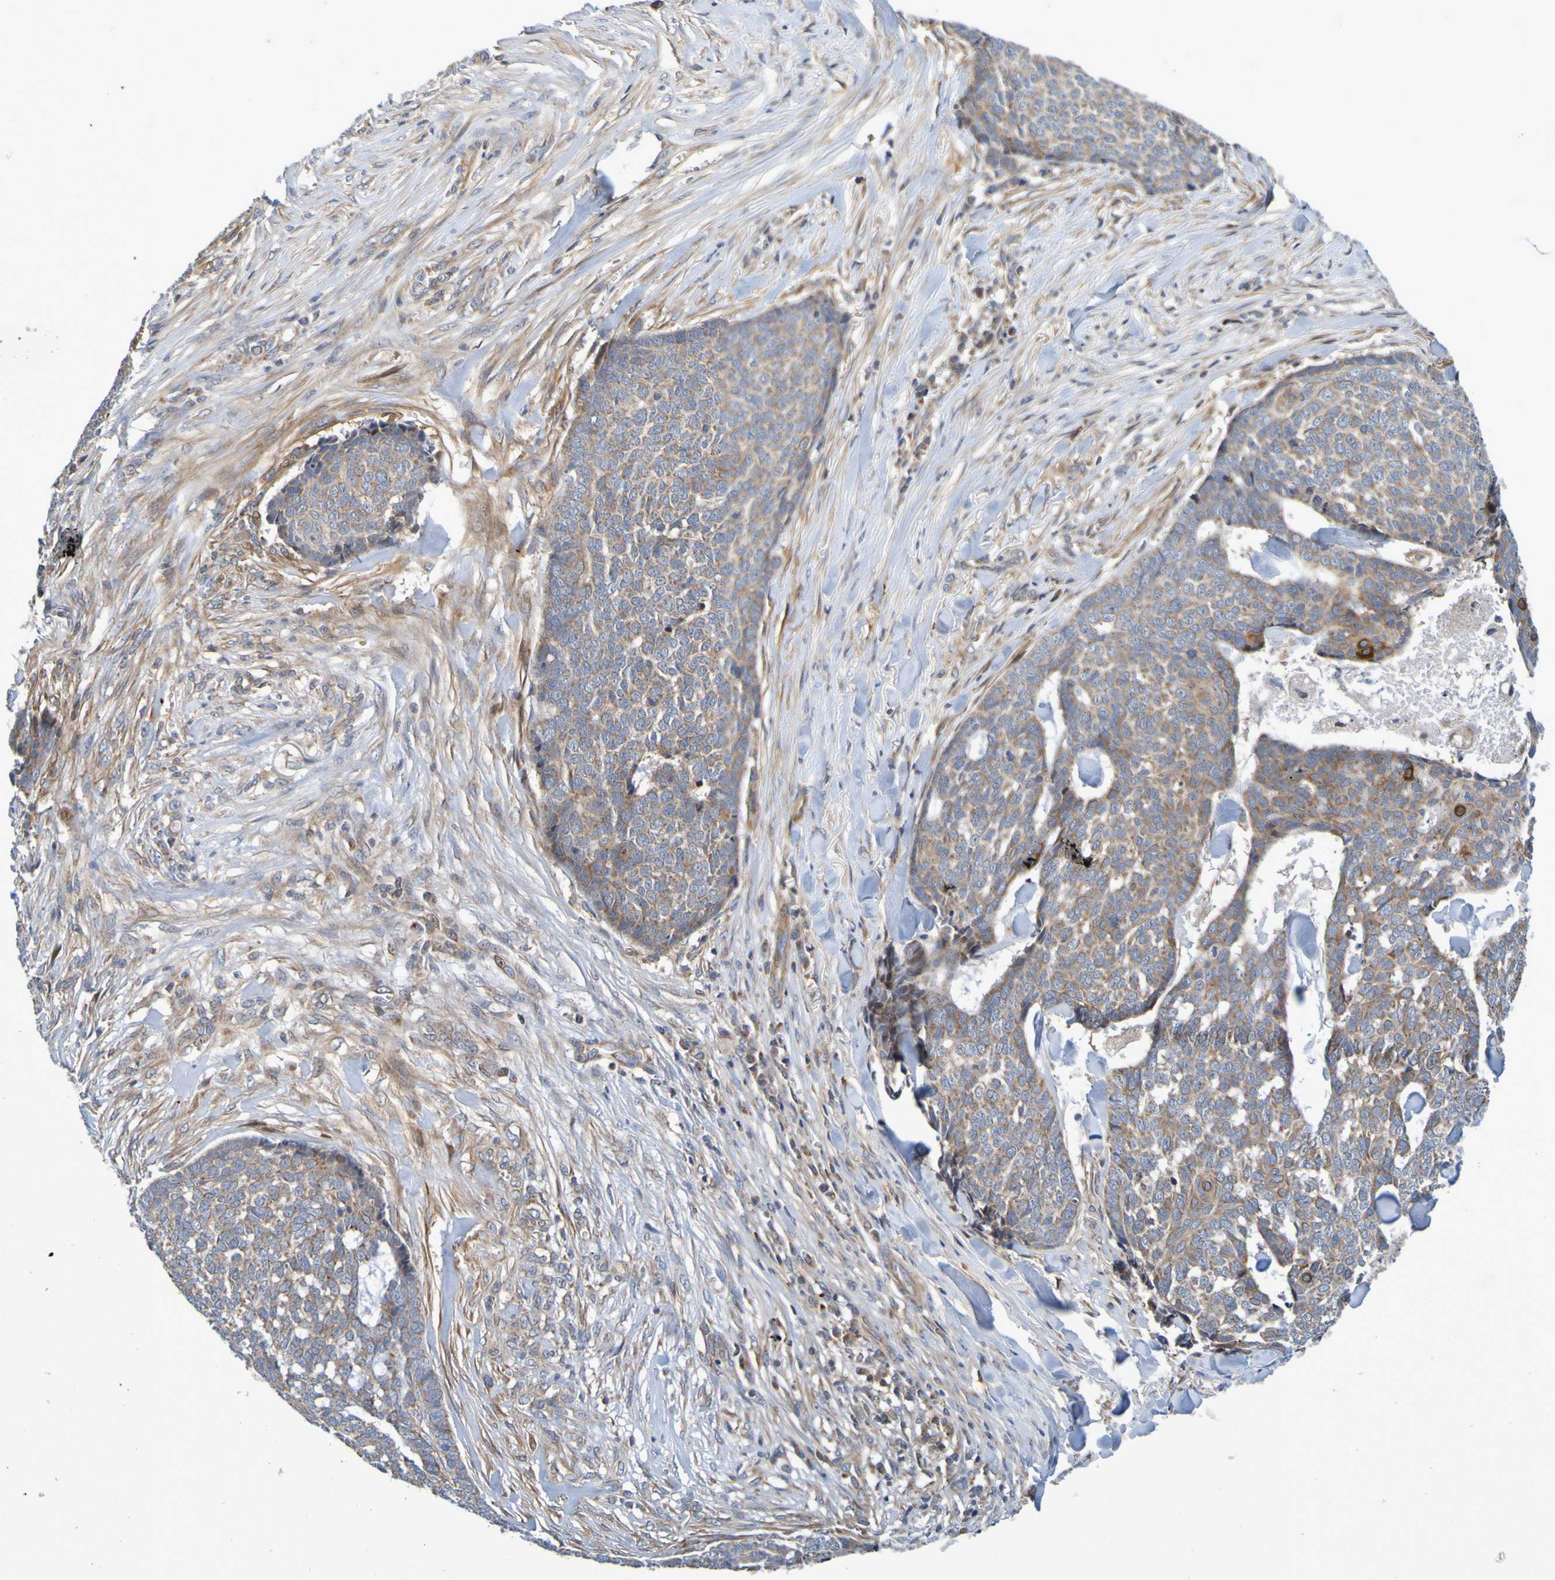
{"staining": {"intensity": "moderate", "quantity": ">75%", "location": "cytoplasmic/membranous"}, "tissue": "skin cancer", "cell_type": "Tumor cells", "image_type": "cancer", "snomed": [{"axis": "morphology", "description": "Basal cell carcinoma"}, {"axis": "topography", "description": "Skin"}], "caption": "Immunohistochemistry (IHC) staining of skin cancer, which demonstrates medium levels of moderate cytoplasmic/membranous positivity in approximately >75% of tumor cells indicating moderate cytoplasmic/membranous protein expression. The staining was performed using DAB (3,3'-diaminobenzidine) (brown) for protein detection and nuclei were counterstained in hematoxylin (blue).", "gene": "CCDC51", "patient": {"sex": "male", "age": 84}}